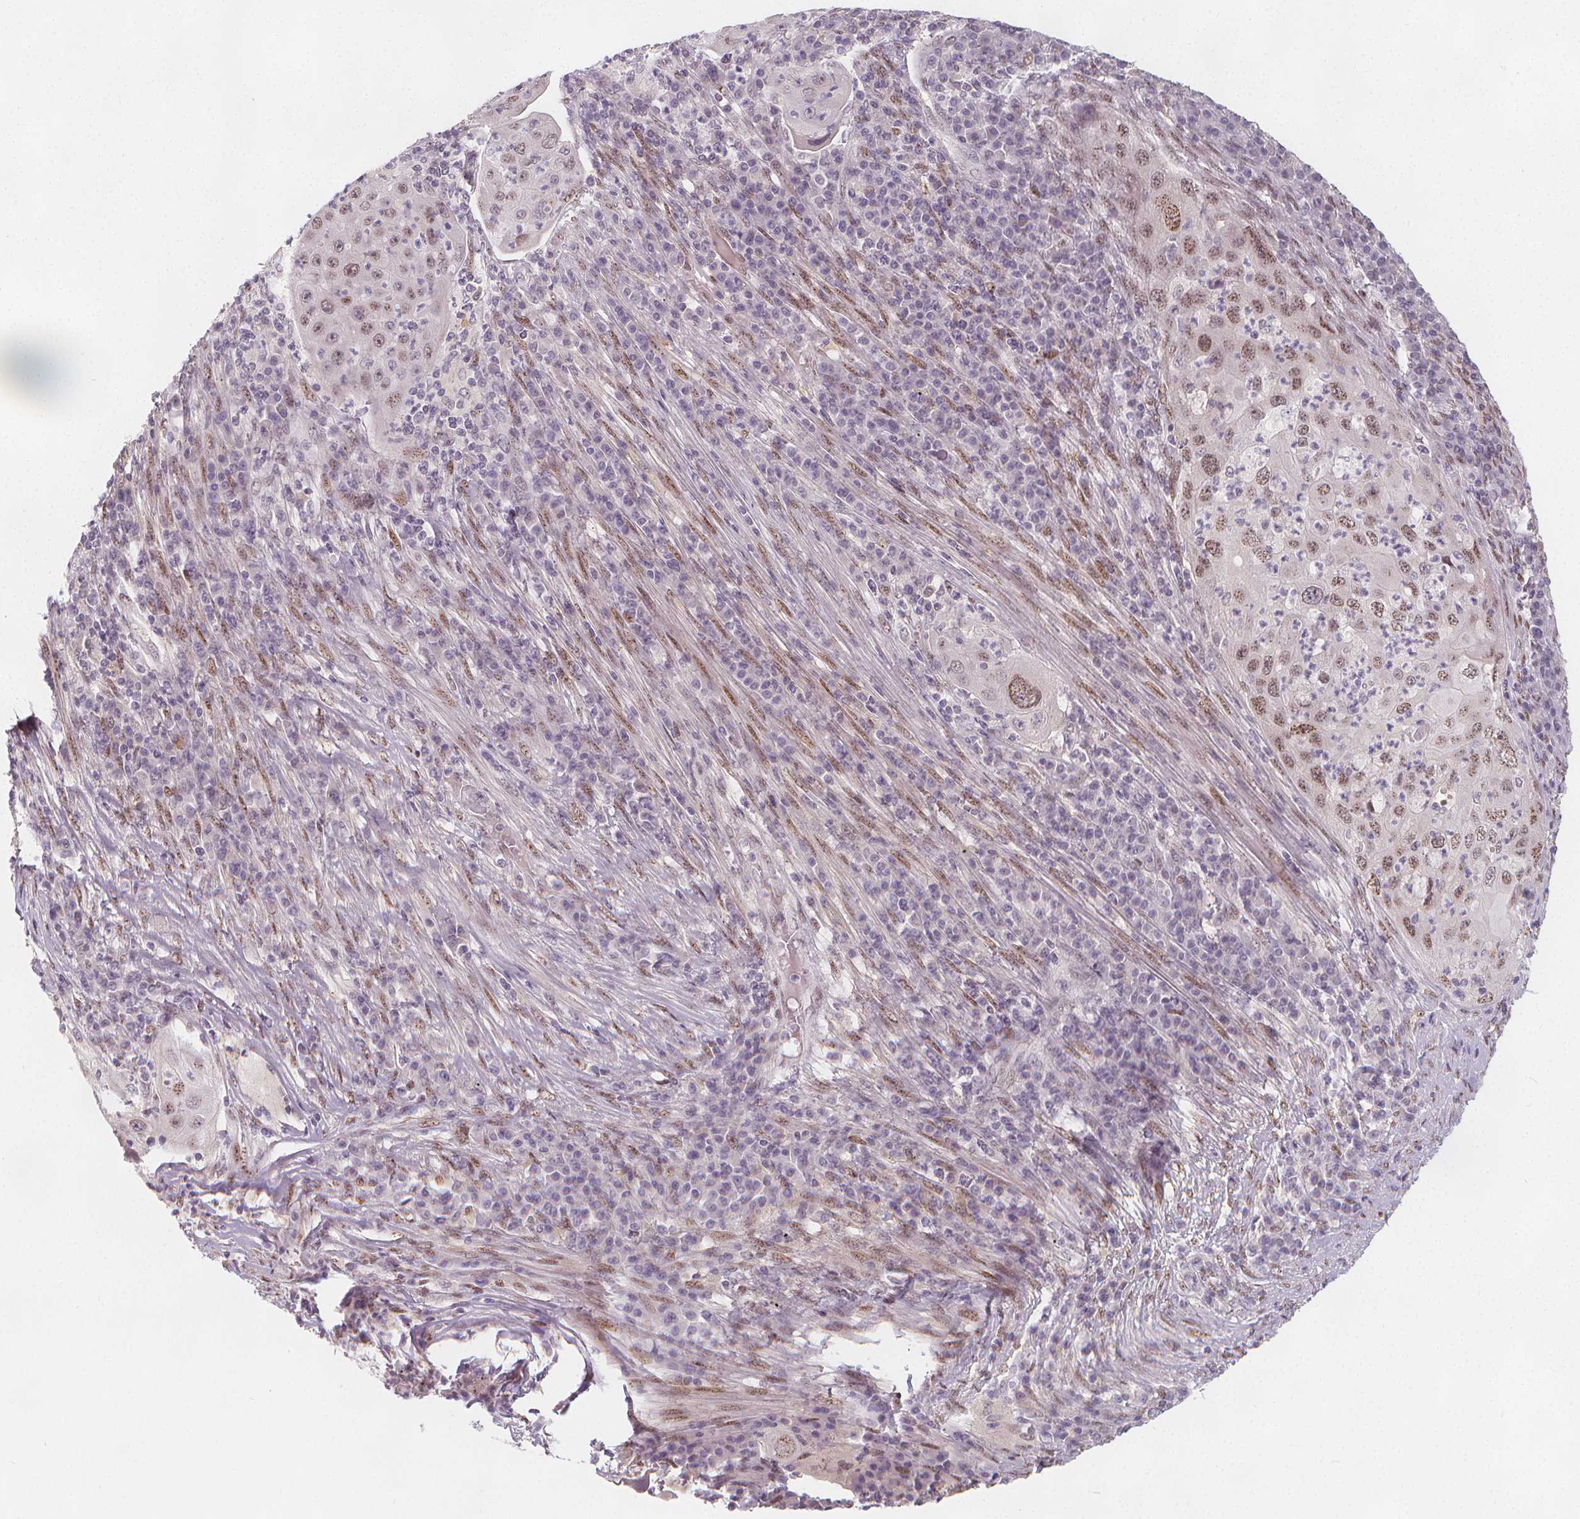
{"staining": {"intensity": "negative", "quantity": "none", "location": "none"}, "tissue": "lung cancer", "cell_type": "Tumor cells", "image_type": "cancer", "snomed": [{"axis": "morphology", "description": "Squamous cell carcinoma, NOS"}, {"axis": "topography", "description": "Lung"}], "caption": "Tumor cells show no significant protein positivity in squamous cell carcinoma (lung). The staining is performed using DAB (3,3'-diaminobenzidine) brown chromogen with nuclei counter-stained in using hematoxylin.", "gene": "DRC3", "patient": {"sex": "female", "age": 59}}